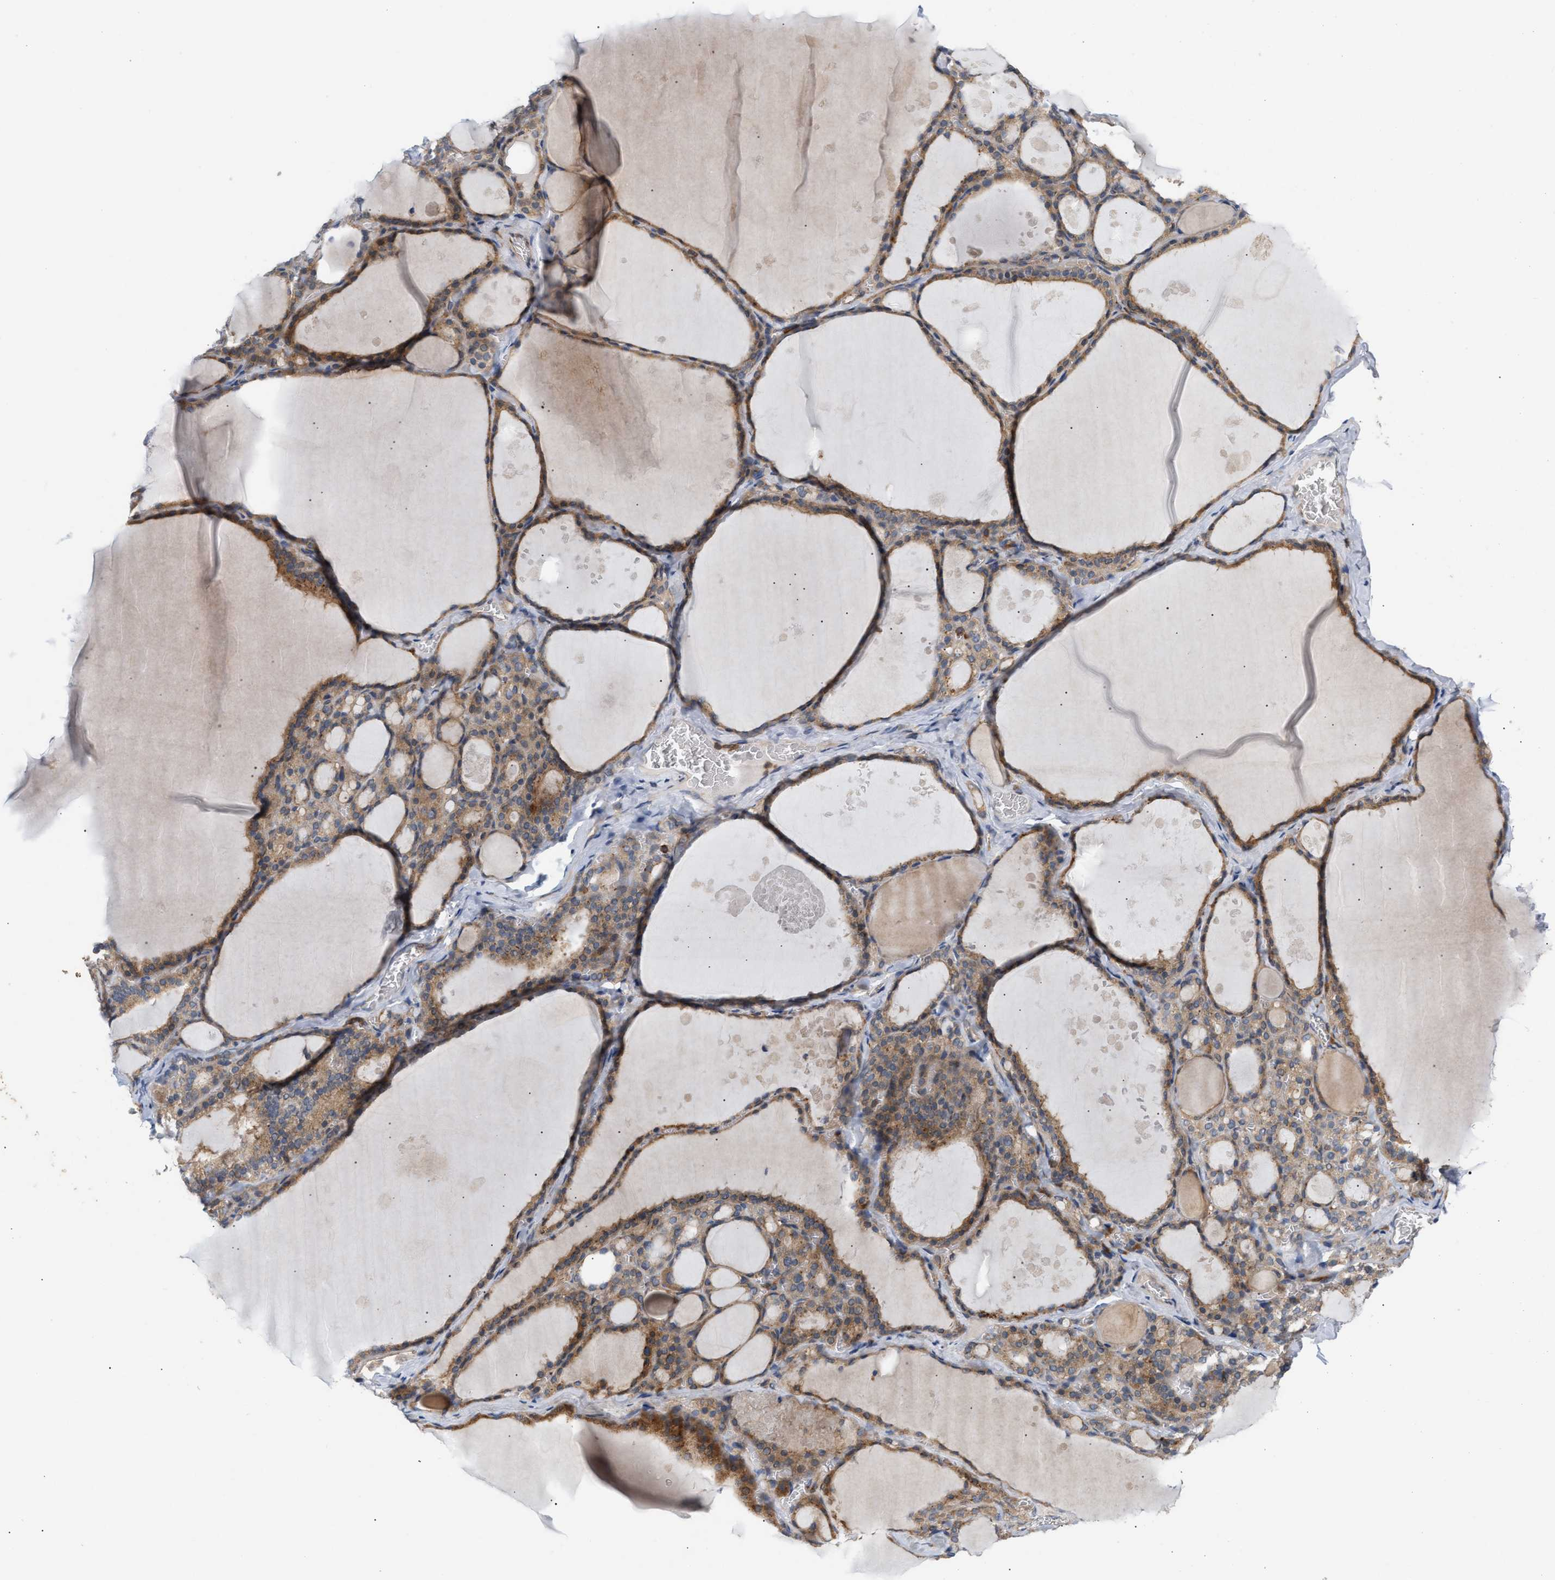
{"staining": {"intensity": "moderate", "quantity": ">75%", "location": "cytoplasmic/membranous"}, "tissue": "thyroid gland", "cell_type": "Glandular cells", "image_type": "normal", "snomed": [{"axis": "morphology", "description": "Normal tissue, NOS"}, {"axis": "topography", "description": "Thyroid gland"}], "caption": "This is an image of immunohistochemistry staining of normal thyroid gland, which shows moderate staining in the cytoplasmic/membranous of glandular cells.", "gene": "DBNL", "patient": {"sex": "male", "age": 56}}